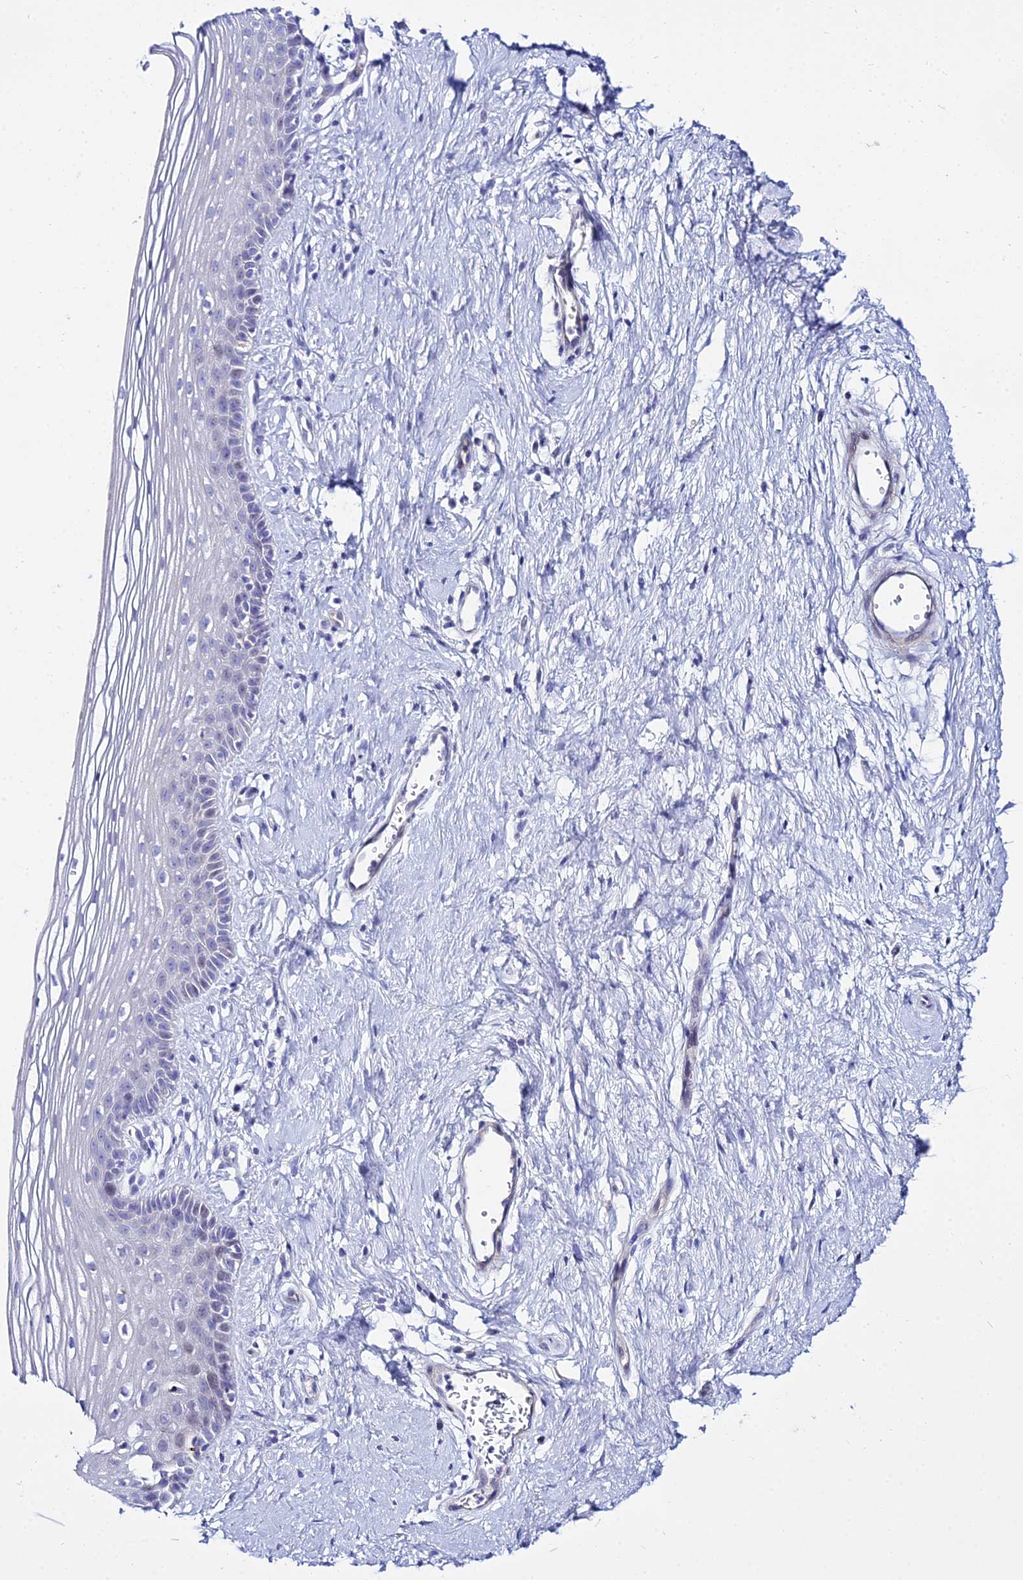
{"staining": {"intensity": "weak", "quantity": "<25%", "location": "nuclear"}, "tissue": "vagina", "cell_type": "Squamous epithelial cells", "image_type": "normal", "snomed": [{"axis": "morphology", "description": "Normal tissue, NOS"}, {"axis": "topography", "description": "Vagina"}], "caption": "Micrograph shows no protein positivity in squamous epithelial cells of unremarkable vagina. (DAB immunohistochemistry (IHC) visualized using brightfield microscopy, high magnification).", "gene": "DLX1", "patient": {"sex": "female", "age": 46}}